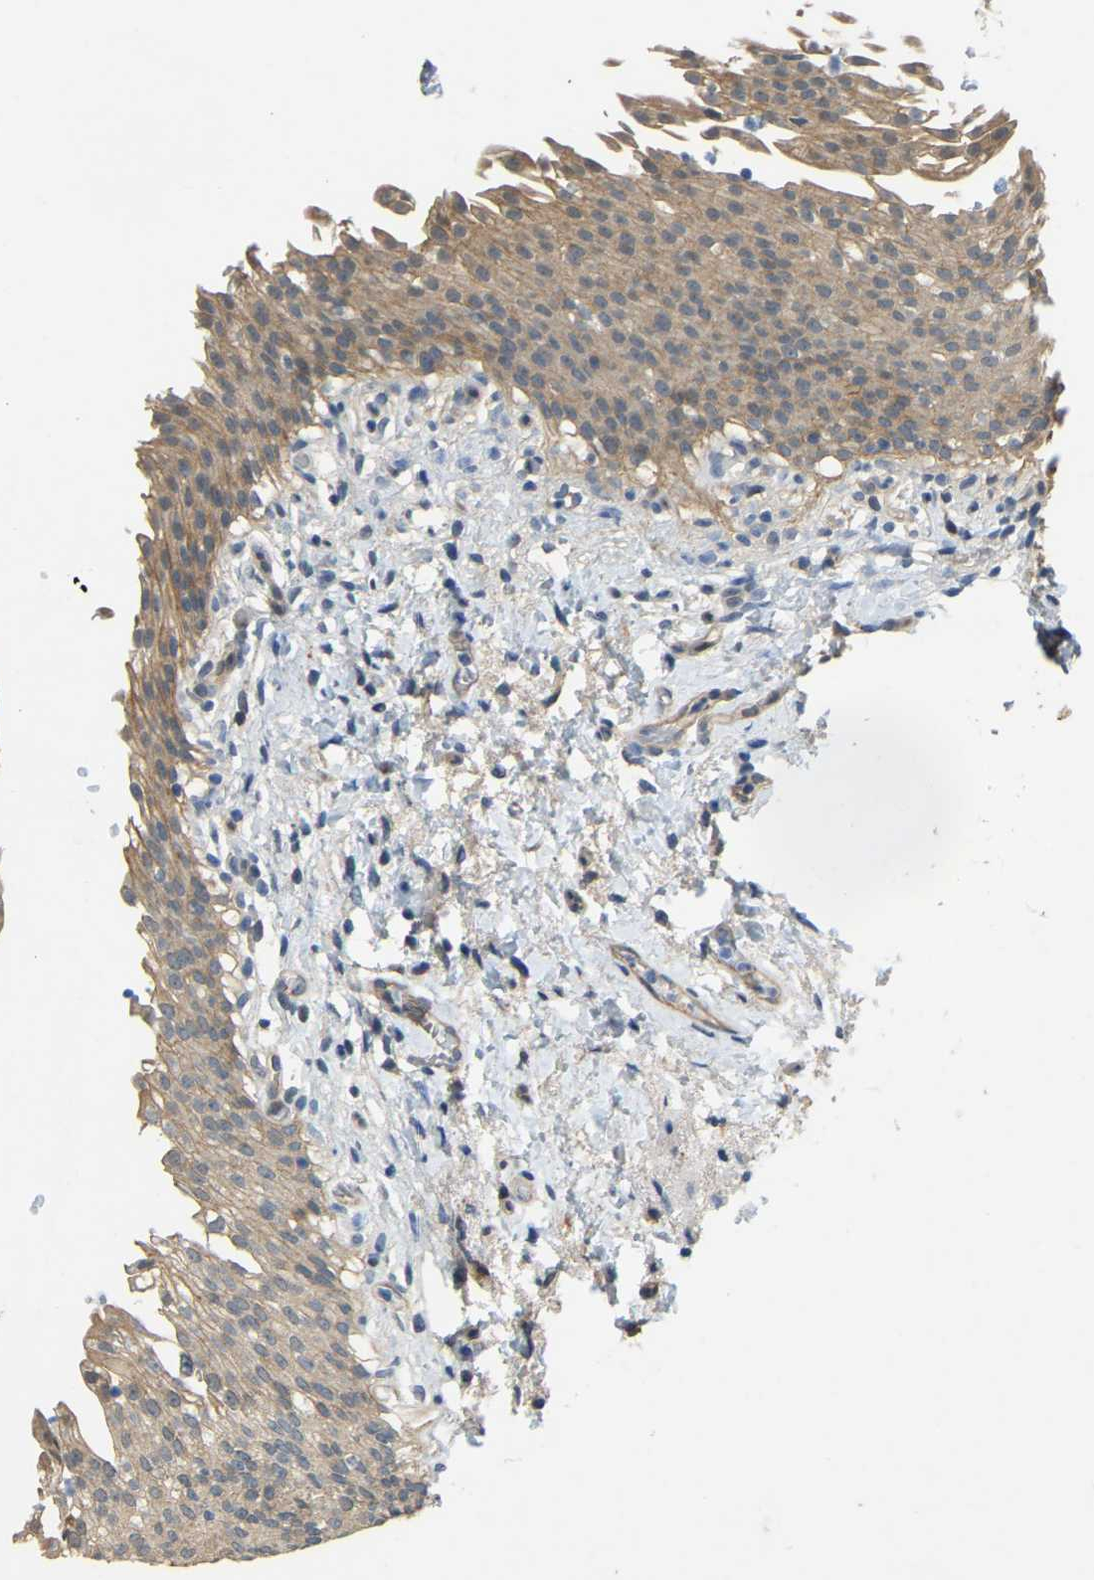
{"staining": {"intensity": "moderate", "quantity": ">75%", "location": "cytoplasmic/membranous"}, "tissue": "urinary bladder", "cell_type": "Urothelial cells", "image_type": "normal", "snomed": [{"axis": "morphology", "description": "Normal tissue, NOS"}, {"axis": "topography", "description": "Urinary bladder"}], "caption": "Immunohistochemical staining of normal human urinary bladder shows moderate cytoplasmic/membranous protein staining in about >75% of urothelial cells.", "gene": "AHNAK", "patient": {"sex": "female", "age": 60}}